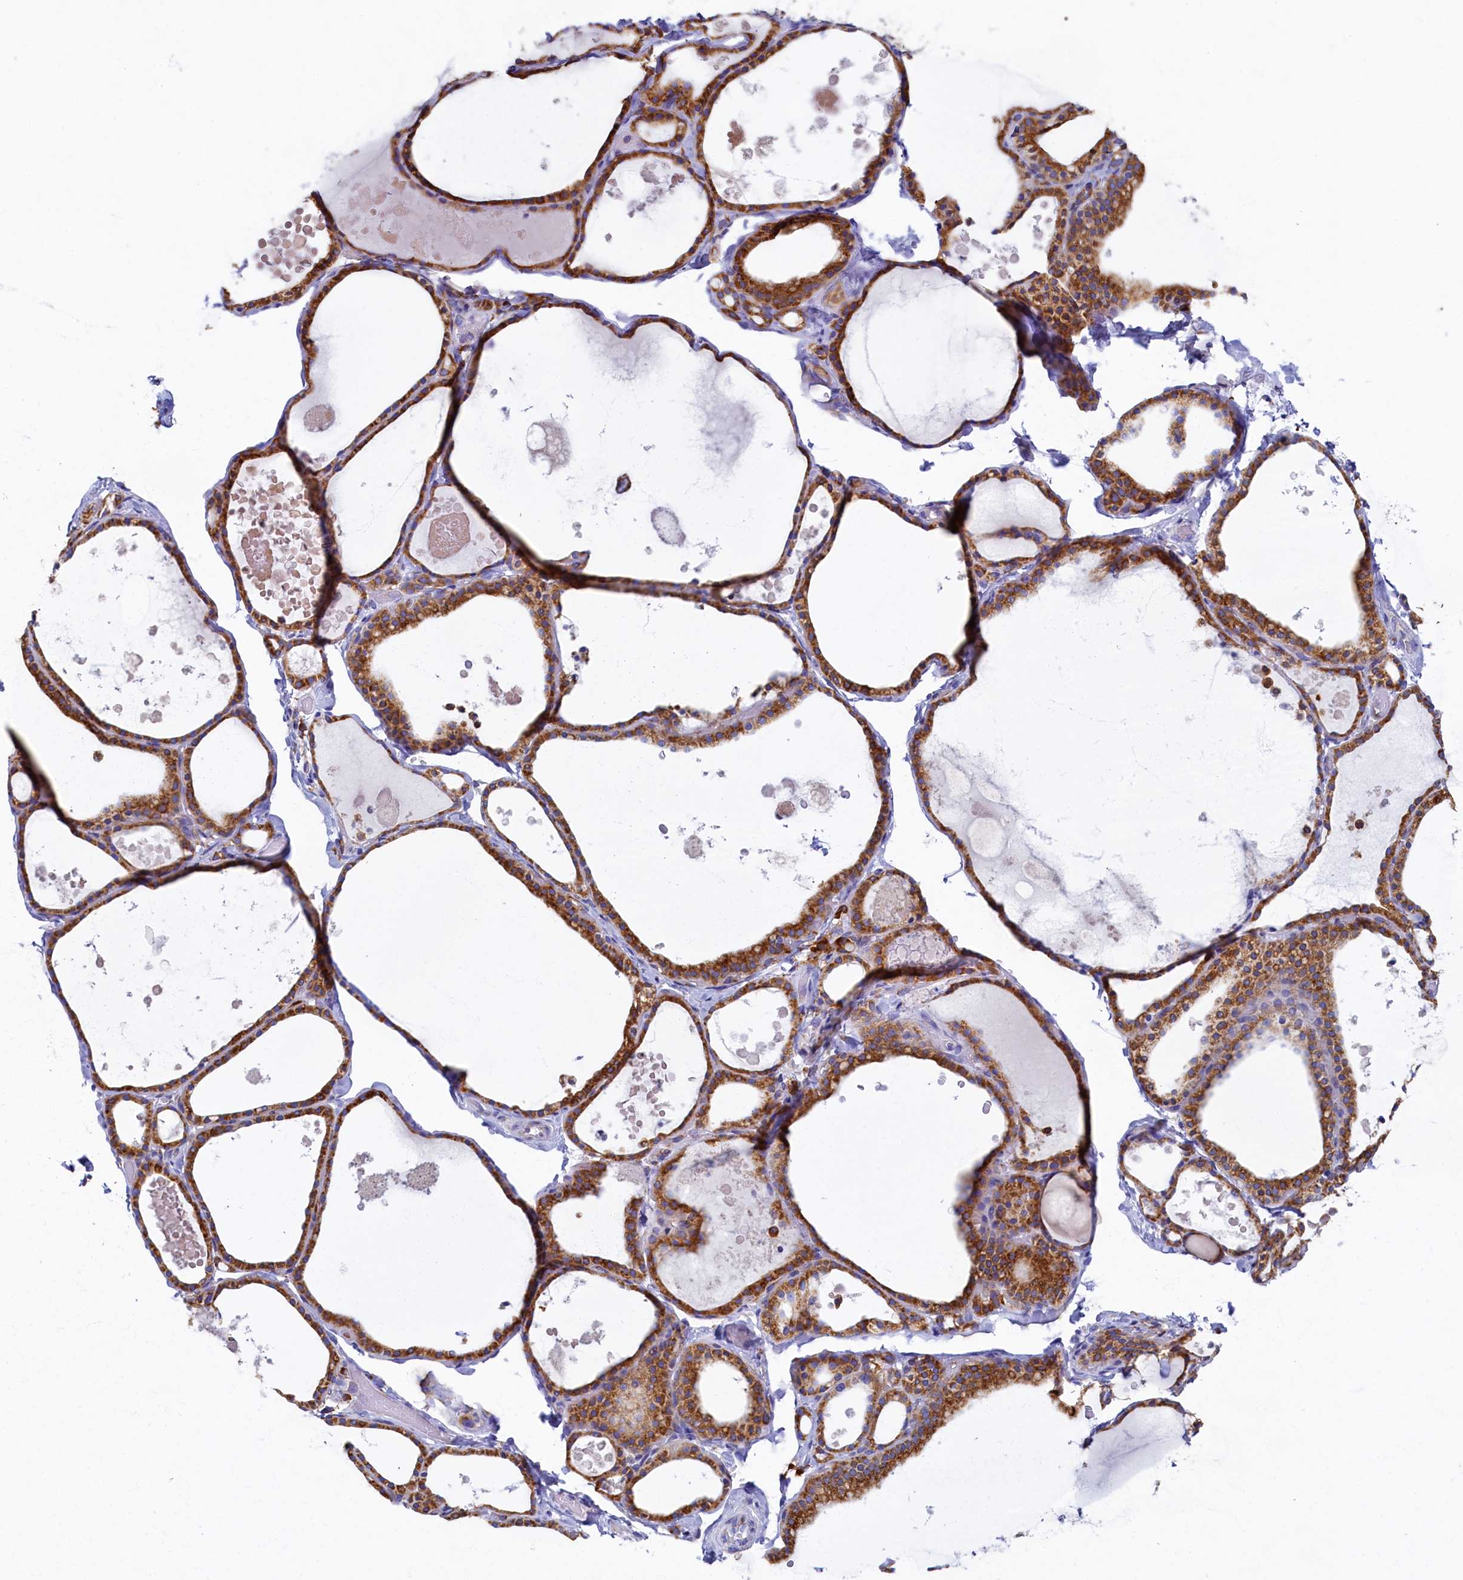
{"staining": {"intensity": "moderate", "quantity": ">75%", "location": "cytoplasmic/membranous"}, "tissue": "thyroid gland", "cell_type": "Glandular cells", "image_type": "normal", "snomed": [{"axis": "morphology", "description": "Normal tissue, NOS"}, {"axis": "topography", "description": "Thyroid gland"}], "caption": "Thyroid gland stained for a protein displays moderate cytoplasmic/membranous positivity in glandular cells. The staining was performed using DAB to visualize the protein expression in brown, while the nuclei were stained in blue with hematoxylin (Magnification: 20x).", "gene": "TMEM18", "patient": {"sex": "male", "age": 56}}